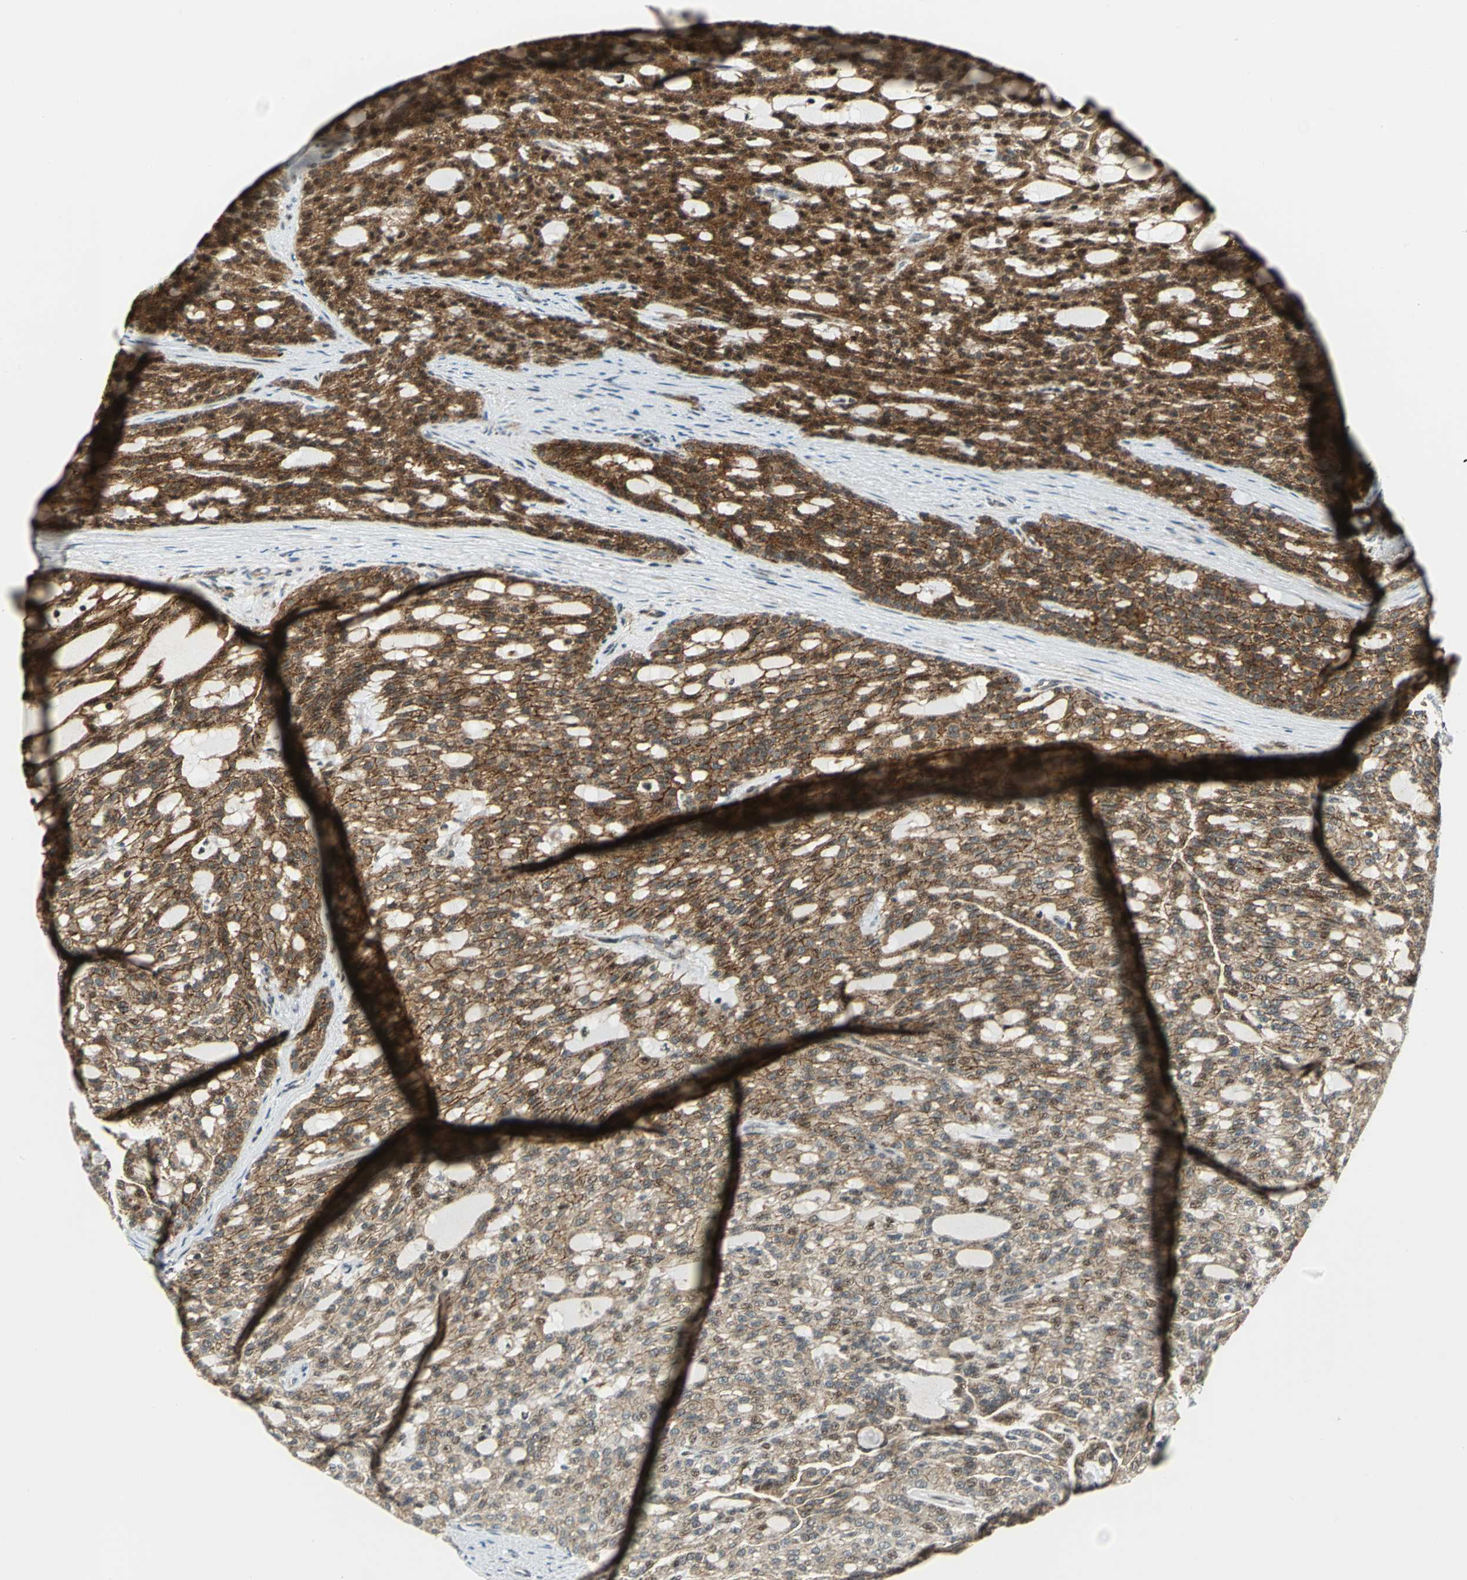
{"staining": {"intensity": "strong", "quantity": ">75%", "location": "cytoplasmic/membranous,nuclear"}, "tissue": "renal cancer", "cell_type": "Tumor cells", "image_type": "cancer", "snomed": [{"axis": "morphology", "description": "Adenocarcinoma, NOS"}, {"axis": "topography", "description": "Kidney"}], "caption": "Immunohistochemical staining of renal cancer reveals high levels of strong cytoplasmic/membranous and nuclear protein positivity in approximately >75% of tumor cells. The staining was performed using DAB to visualize the protein expression in brown, while the nuclei were stained in blue with hematoxylin (Magnification: 20x).", "gene": "ATP6V1A", "patient": {"sex": "male", "age": 63}}